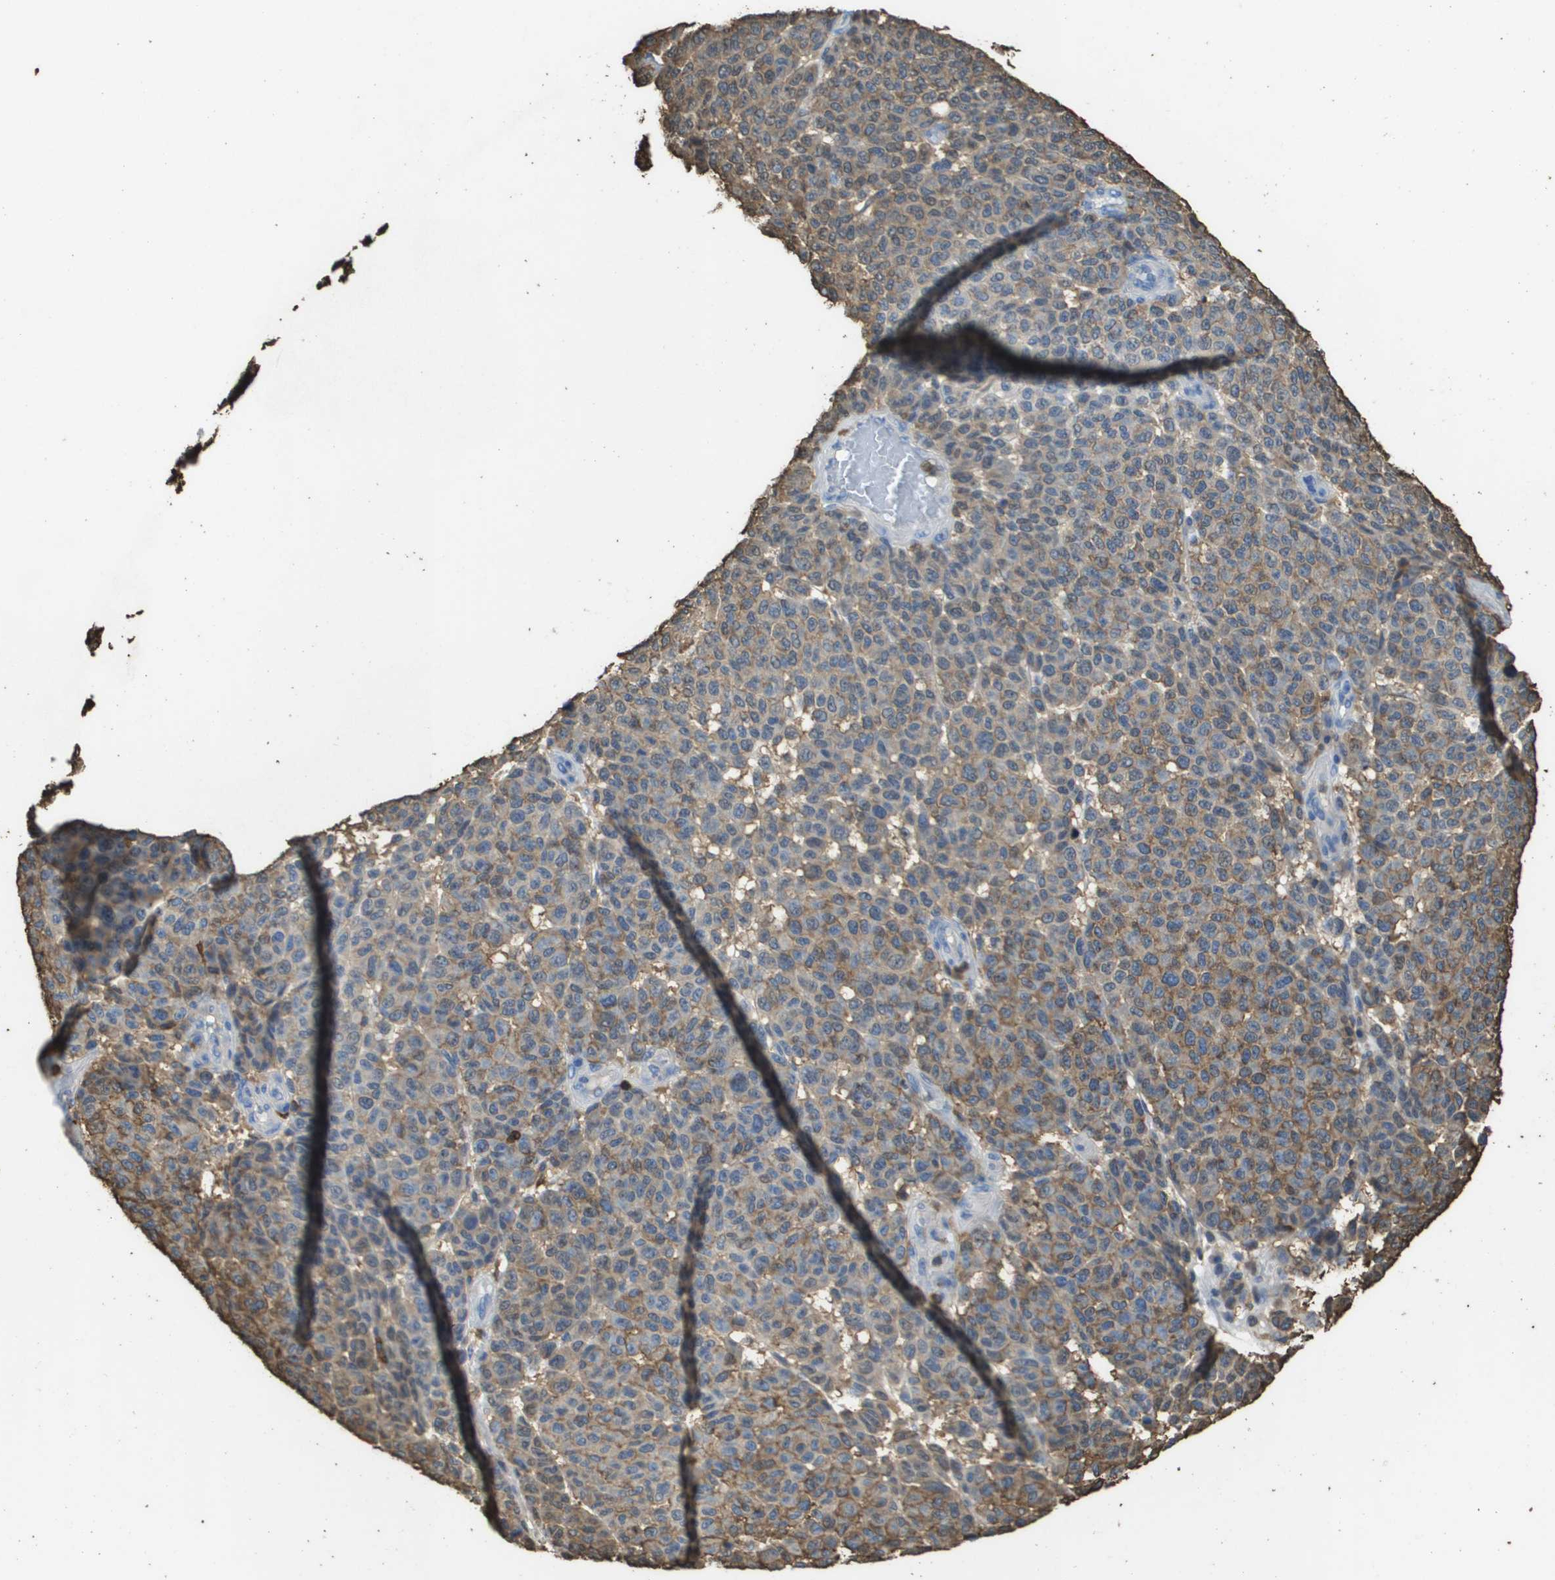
{"staining": {"intensity": "weak", "quantity": "25%-75%", "location": "cytoplasmic/membranous"}, "tissue": "melanoma", "cell_type": "Tumor cells", "image_type": "cancer", "snomed": [{"axis": "morphology", "description": "Malignant melanoma, NOS"}, {"axis": "topography", "description": "Skin"}], "caption": "Malignant melanoma tissue shows weak cytoplasmic/membranous expression in approximately 25%-75% of tumor cells, visualized by immunohistochemistry.", "gene": "PASK", "patient": {"sex": "male", "age": 59}}